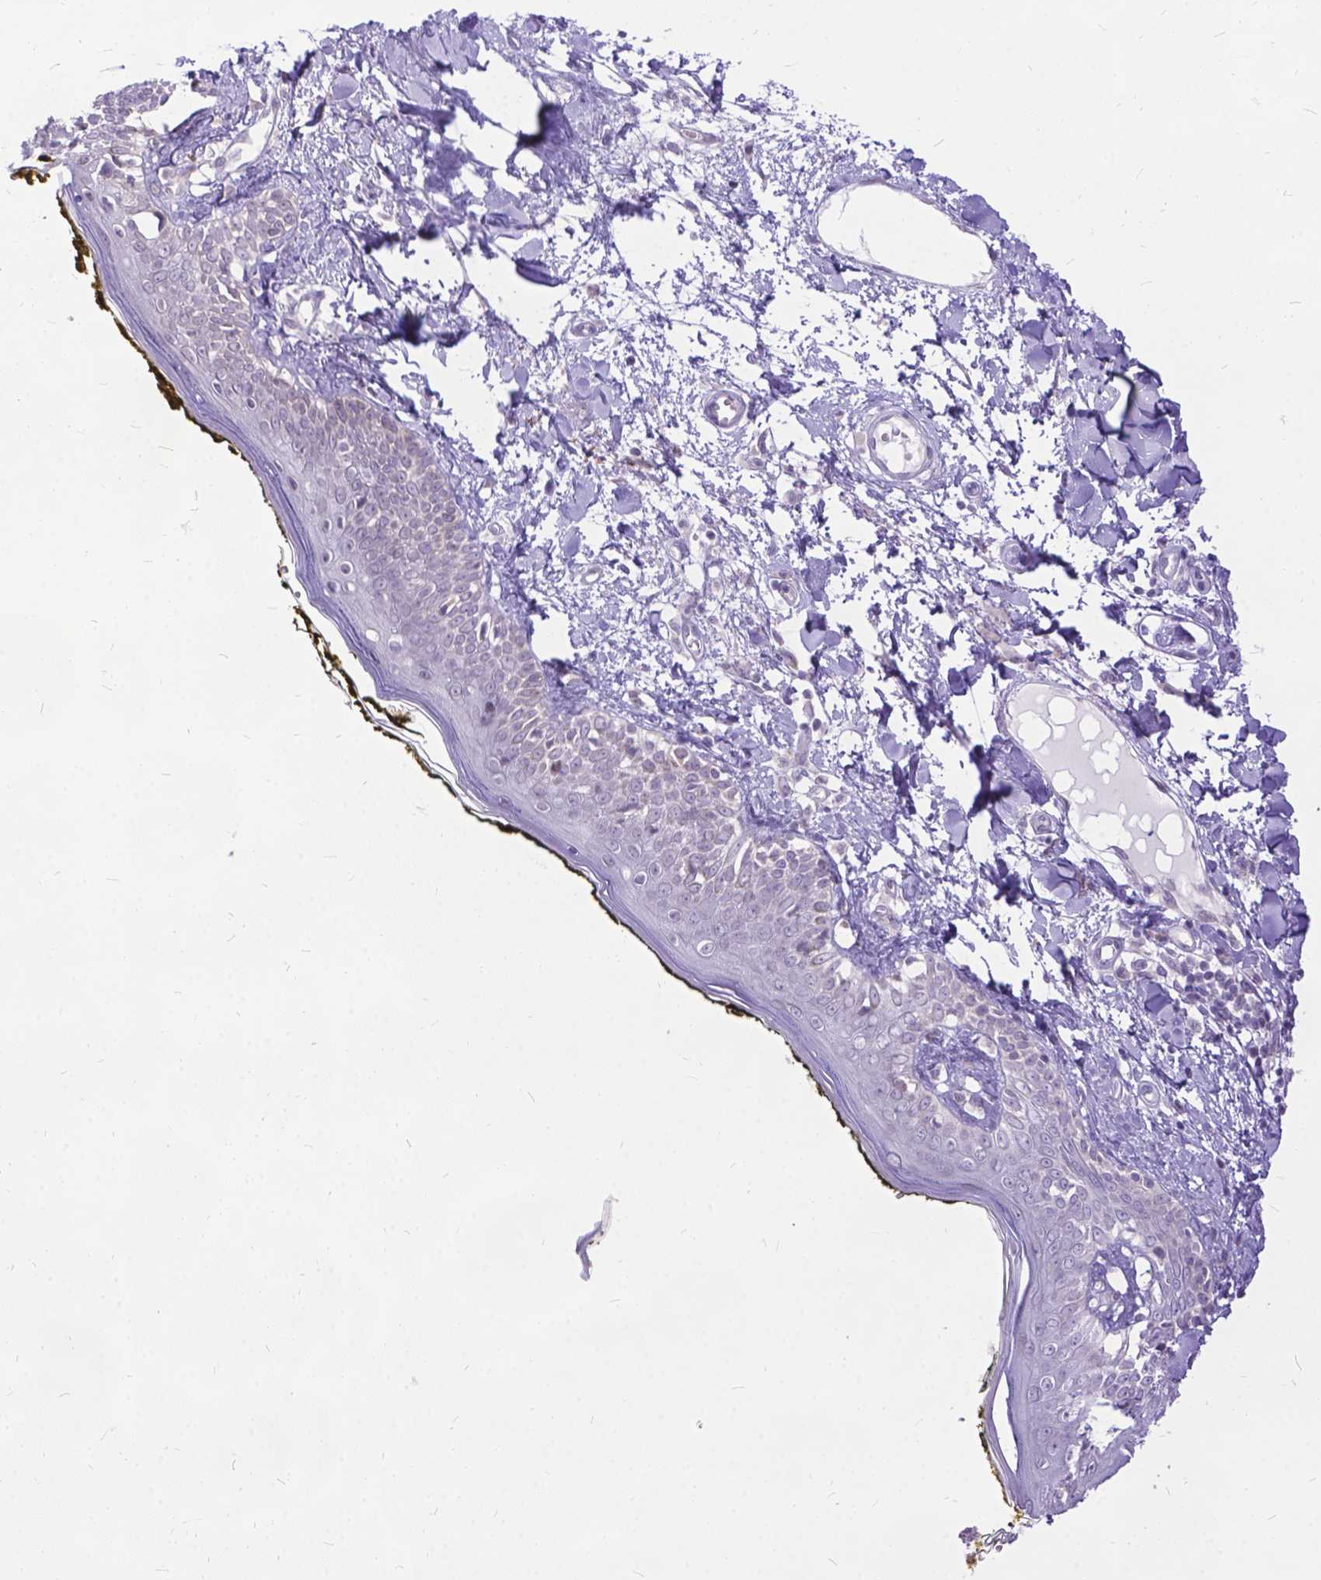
{"staining": {"intensity": "negative", "quantity": "none", "location": "none"}, "tissue": "skin", "cell_type": "Fibroblasts", "image_type": "normal", "snomed": [{"axis": "morphology", "description": "Normal tissue, NOS"}, {"axis": "topography", "description": "Skin"}], "caption": "Immunohistochemistry (IHC) histopathology image of normal skin: human skin stained with DAB demonstrates no significant protein expression in fibroblasts.", "gene": "FAM124B", "patient": {"sex": "male", "age": 76}}